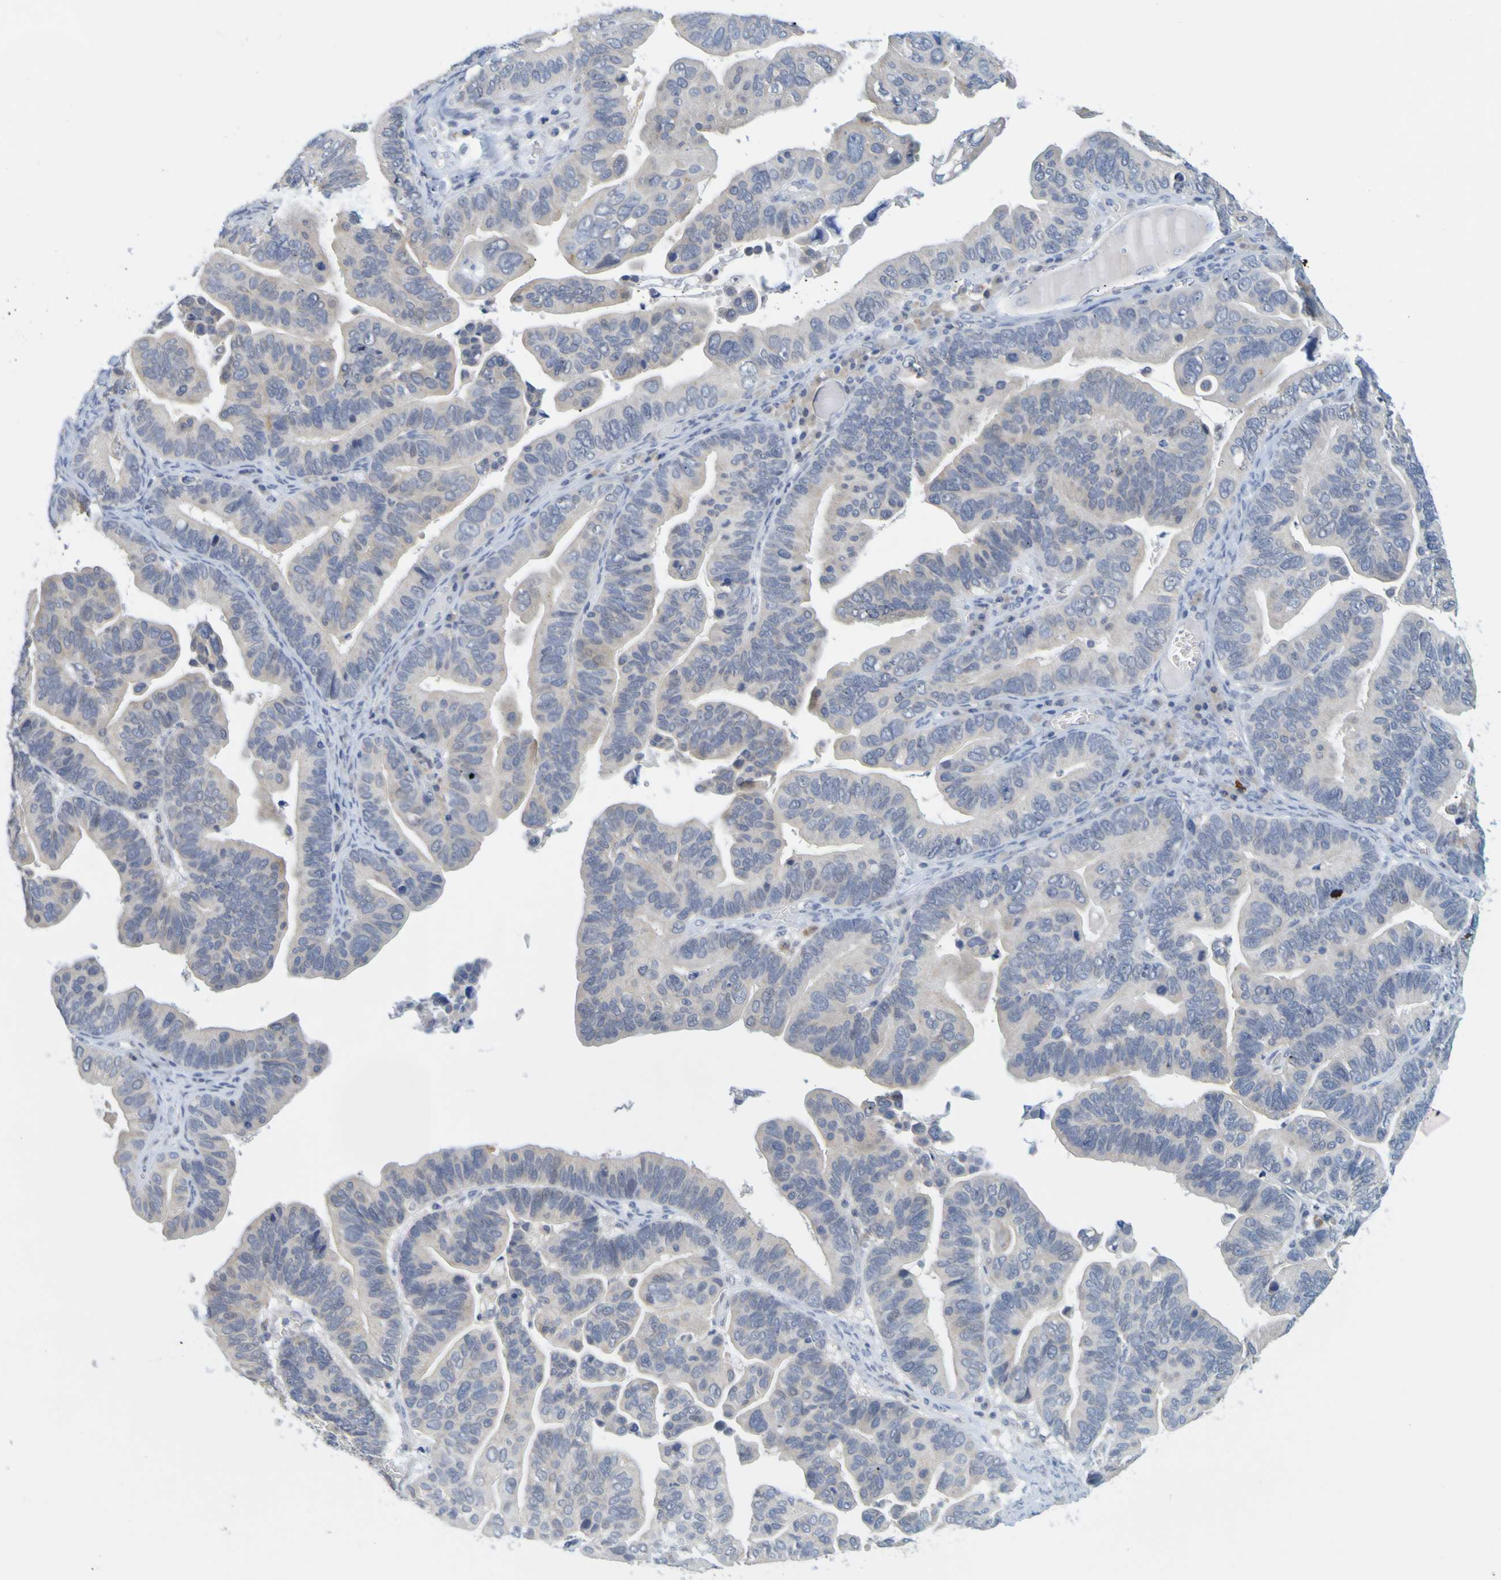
{"staining": {"intensity": "negative", "quantity": "none", "location": "none"}, "tissue": "ovarian cancer", "cell_type": "Tumor cells", "image_type": "cancer", "snomed": [{"axis": "morphology", "description": "Cystadenocarcinoma, serous, NOS"}, {"axis": "topography", "description": "Ovary"}], "caption": "The immunohistochemistry (IHC) micrograph has no significant expression in tumor cells of ovarian serous cystadenocarcinoma tissue.", "gene": "ENDOU", "patient": {"sex": "female", "age": 56}}